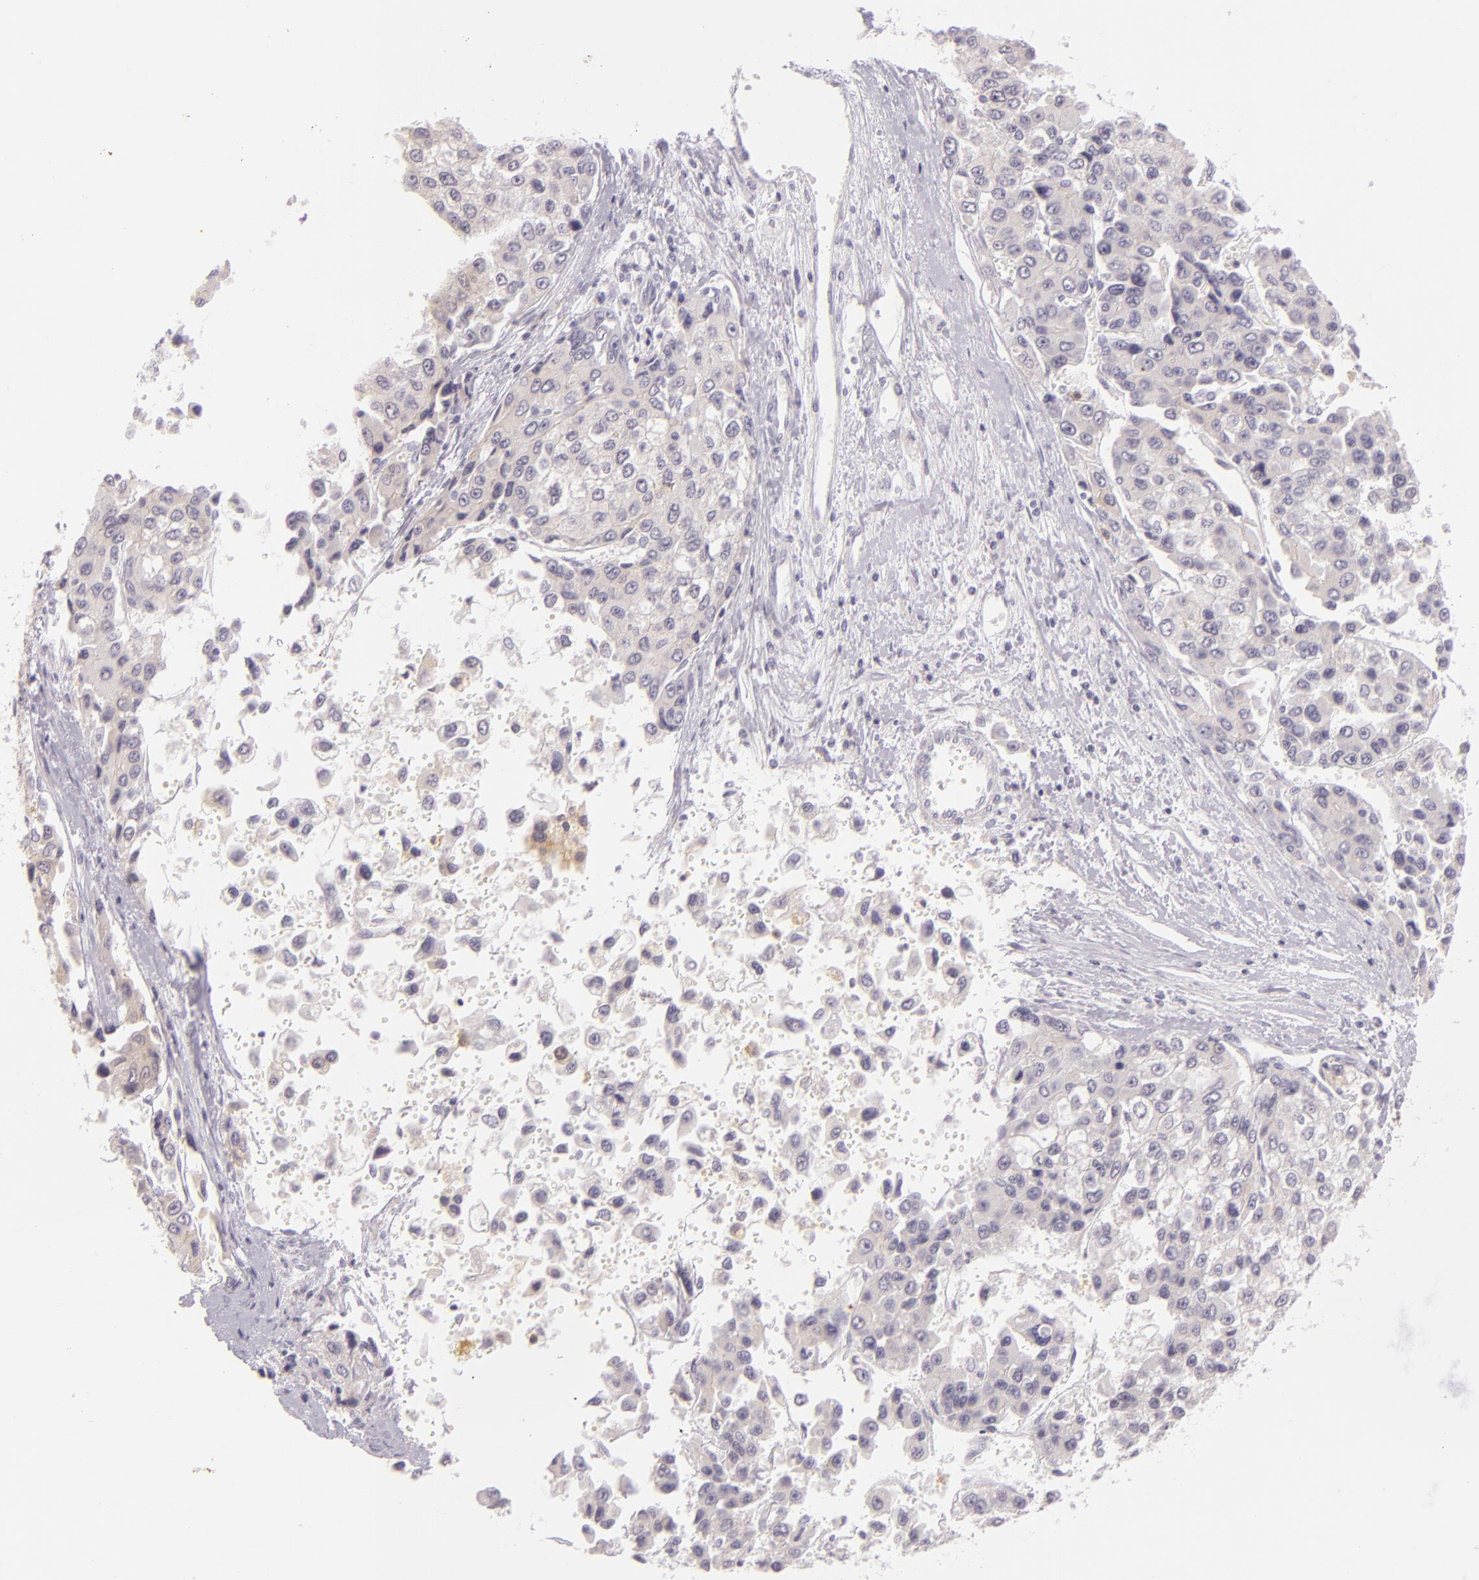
{"staining": {"intensity": "negative", "quantity": "none", "location": "none"}, "tissue": "liver cancer", "cell_type": "Tumor cells", "image_type": "cancer", "snomed": [{"axis": "morphology", "description": "Carcinoma, Hepatocellular, NOS"}, {"axis": "topography", "description": "Liver"}], "caption": "Immunohistochemistry (IHC) histopathology image of neoplastic tissue: human liver cancer (hepatocellular carcinoma) stained with DAB (3,3'-diaminobenzidine) displays no significant protein staining in tumor cells.", "gene": "CBS", "patient": {"sex": "female", "age": 66}}